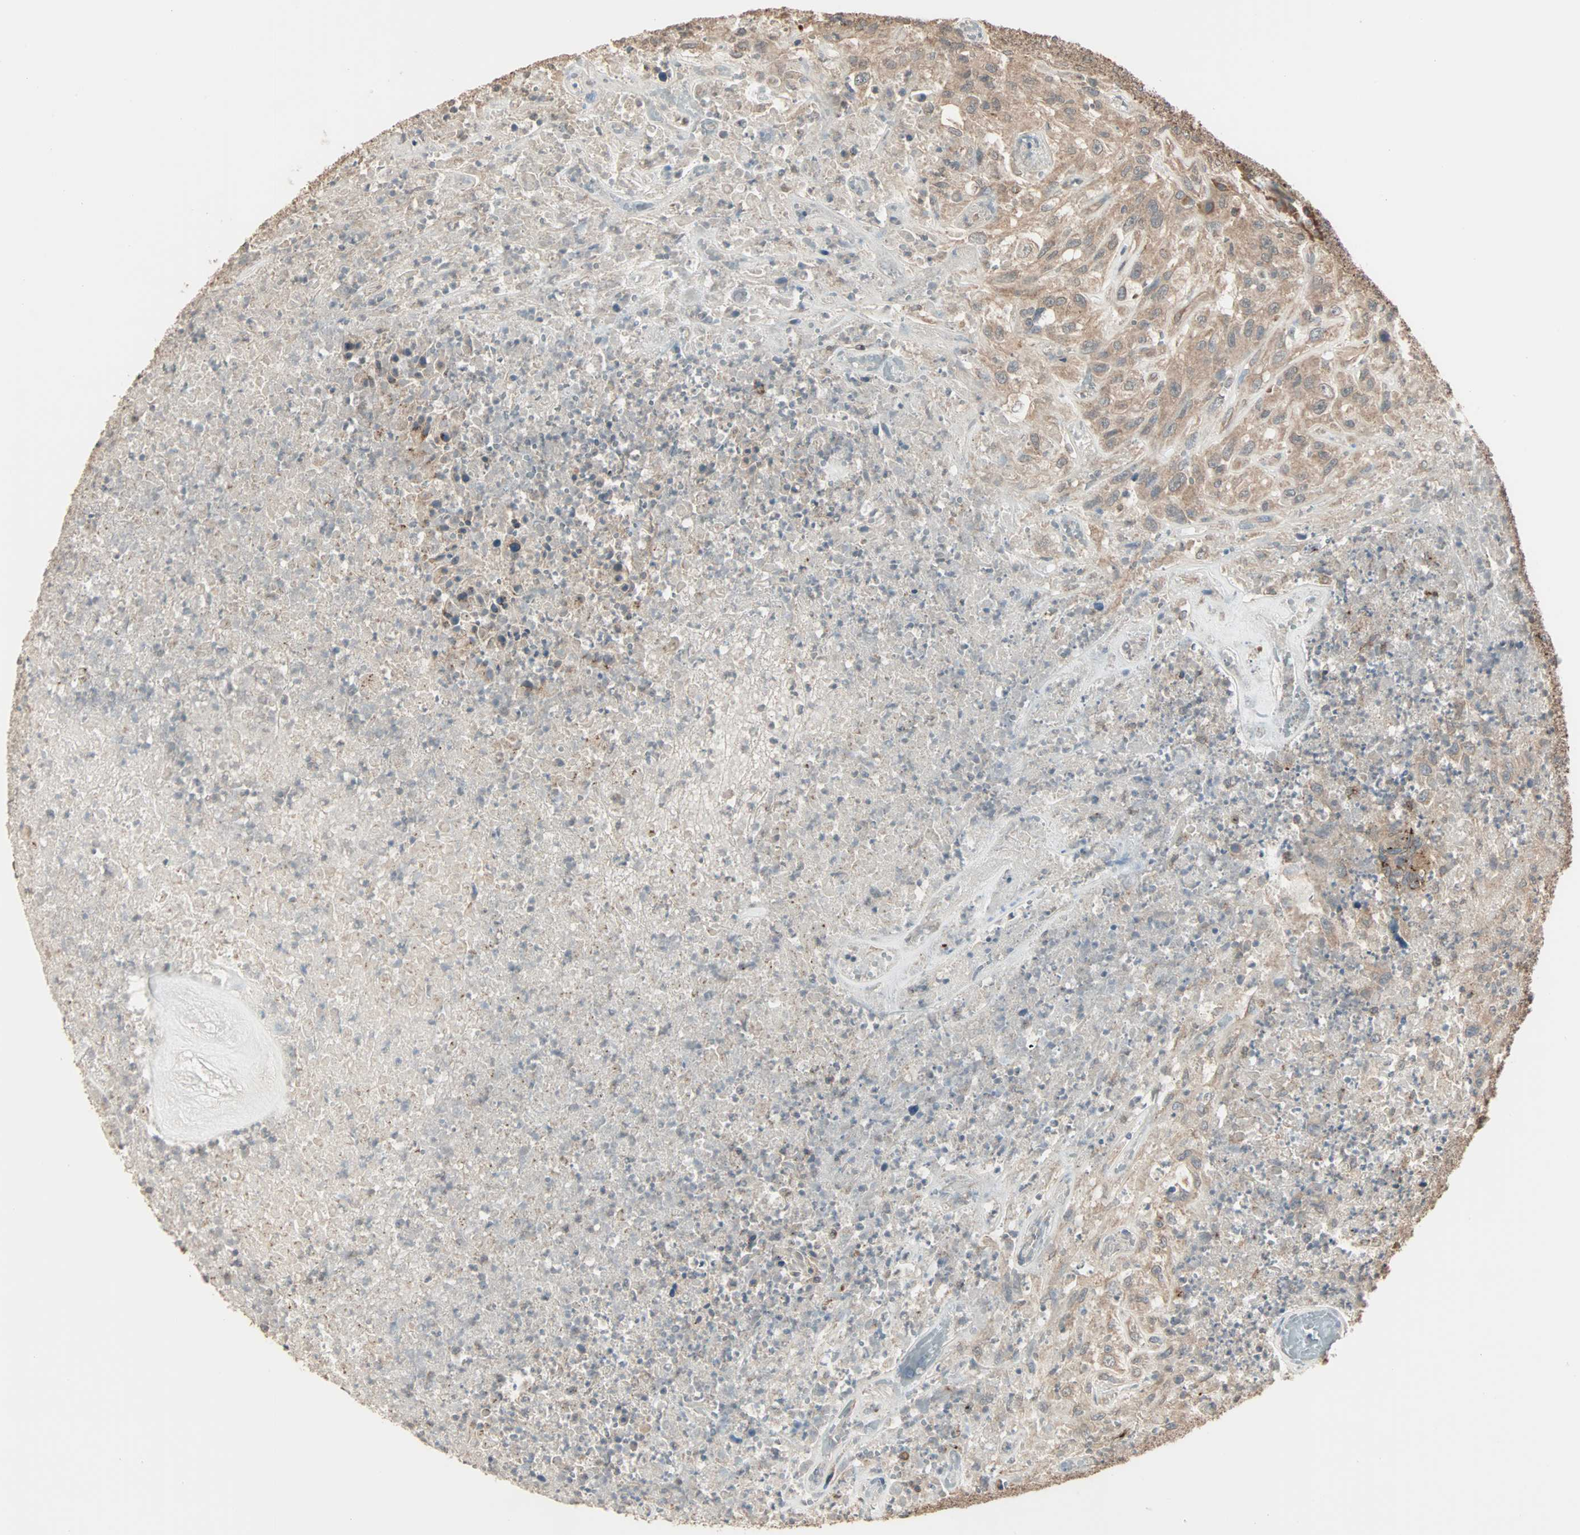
{"staining": {"intensity": "weak", "quantity": ">75%", "location": "cytoplasmic/membranous"}, "tissue": "urothelial cancer", "cell_type": "Tumor cells", "image_type": "cancer", "snomed": [{"axis": "morphology", "description": "Urothelial carcinoma, High grade"}, {"axis": "topography", "description": "Urinary bladder"}], "caption": "The micrograph displays a brown stain indicating the presence of a protein in the cytoplasmic/membranous of tumor cells in urothelial cancer.", "gene": "GALNT3", "patient": {"sex": "male", "age": 66}}